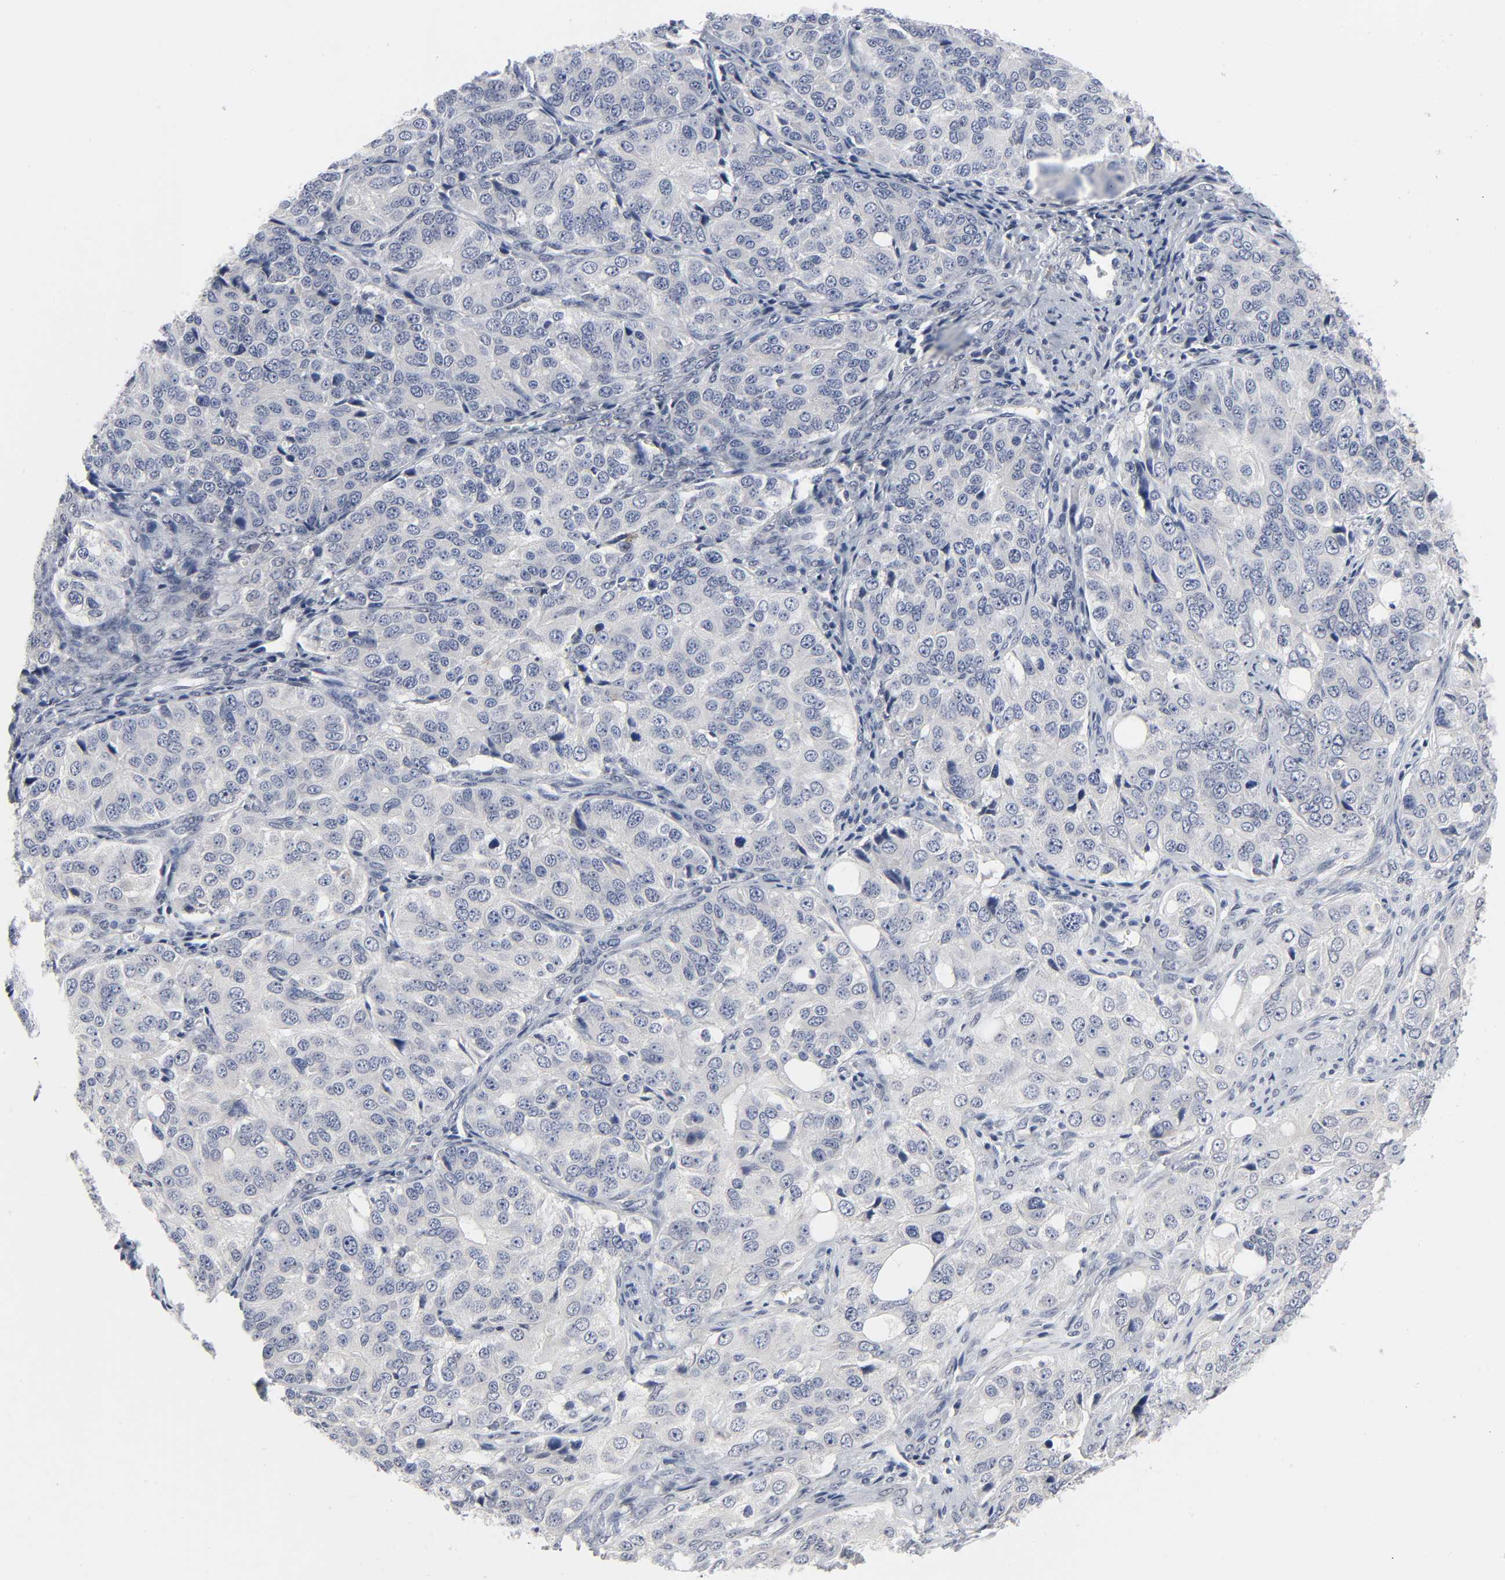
{"staining": {"intensity": "negative", "quantity": "none", "location": "none"}, "tissue": "ovarian cancer", "cell_type": "Tumor cells", "image_type": "cancer", "snomed": [{"axis": "morphology", "description": "Carcinoma, endometroid"}, {"axis": "topography", "description": "Ovary"}], "caption": "Protein analysis of ovarian cancer (endometroid carcinoma) shows no significant staining in tumor cells.", "gene": "SALL2", "patient": {"sex": "female", "age": 51}}